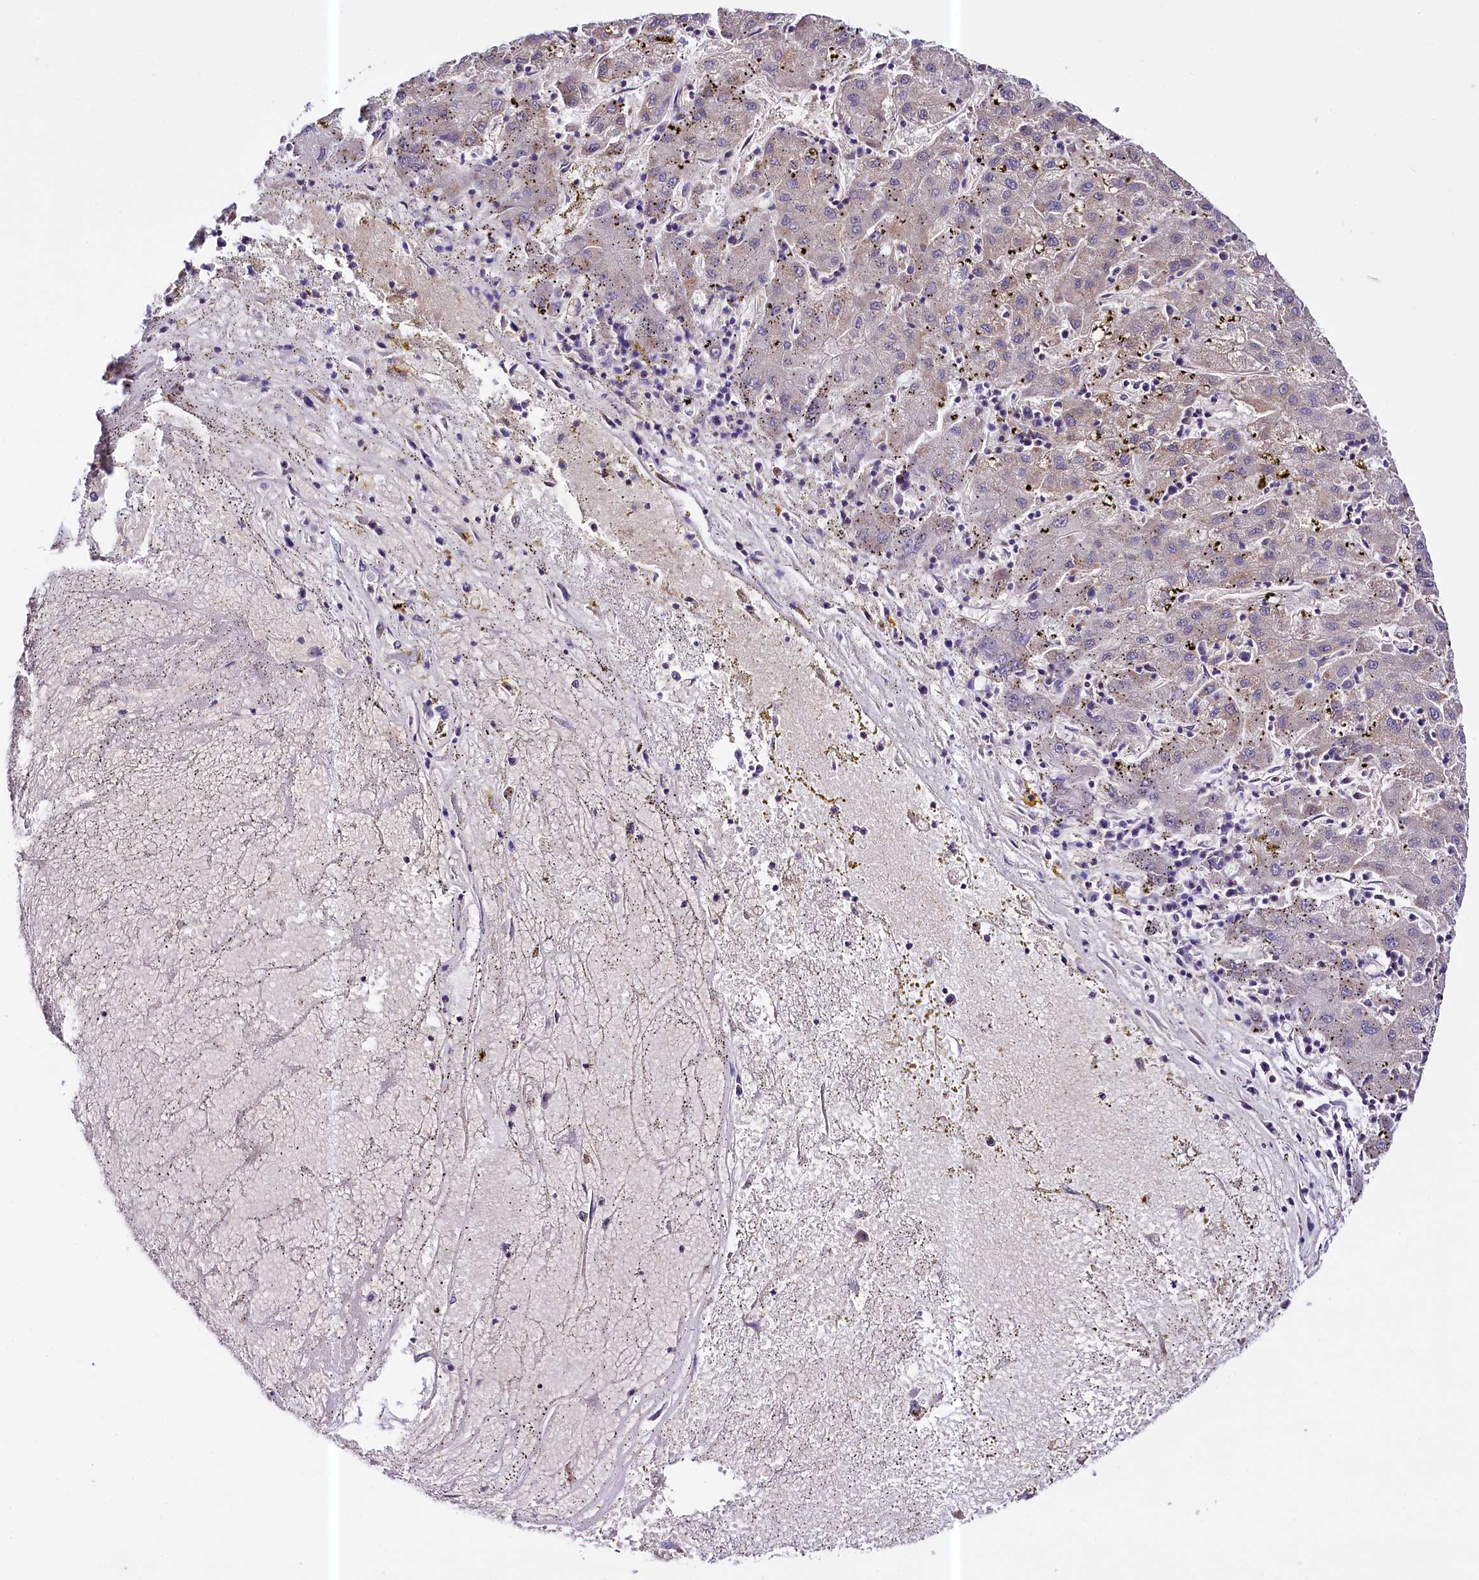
{"staining": {"intensity": "weak", "quantity": "25%-75%", "location": "cytoplasmic/membranous"}, "tissue": "liver cancer", "cell_type": "Tumor cells", "image_type": "cancer", "snomed": [{"axis": "morphology", "description": "Carcinoma, Hepatocellular, NOS"}, {"axis": "topography", "description": "Liver"}], "caption": "Protein expression analysis of human liver hepatocellular carcinoma reveals weak cytoplasmic/membranous staining in about 25%-75% of tumor cells. The staining was performed using DAB, with brown indicating positive protein expression. Nuclei are stained blue with hematoxylin.", "gene": "CEP295", "patient": {"sex": "male", "age": 72}}